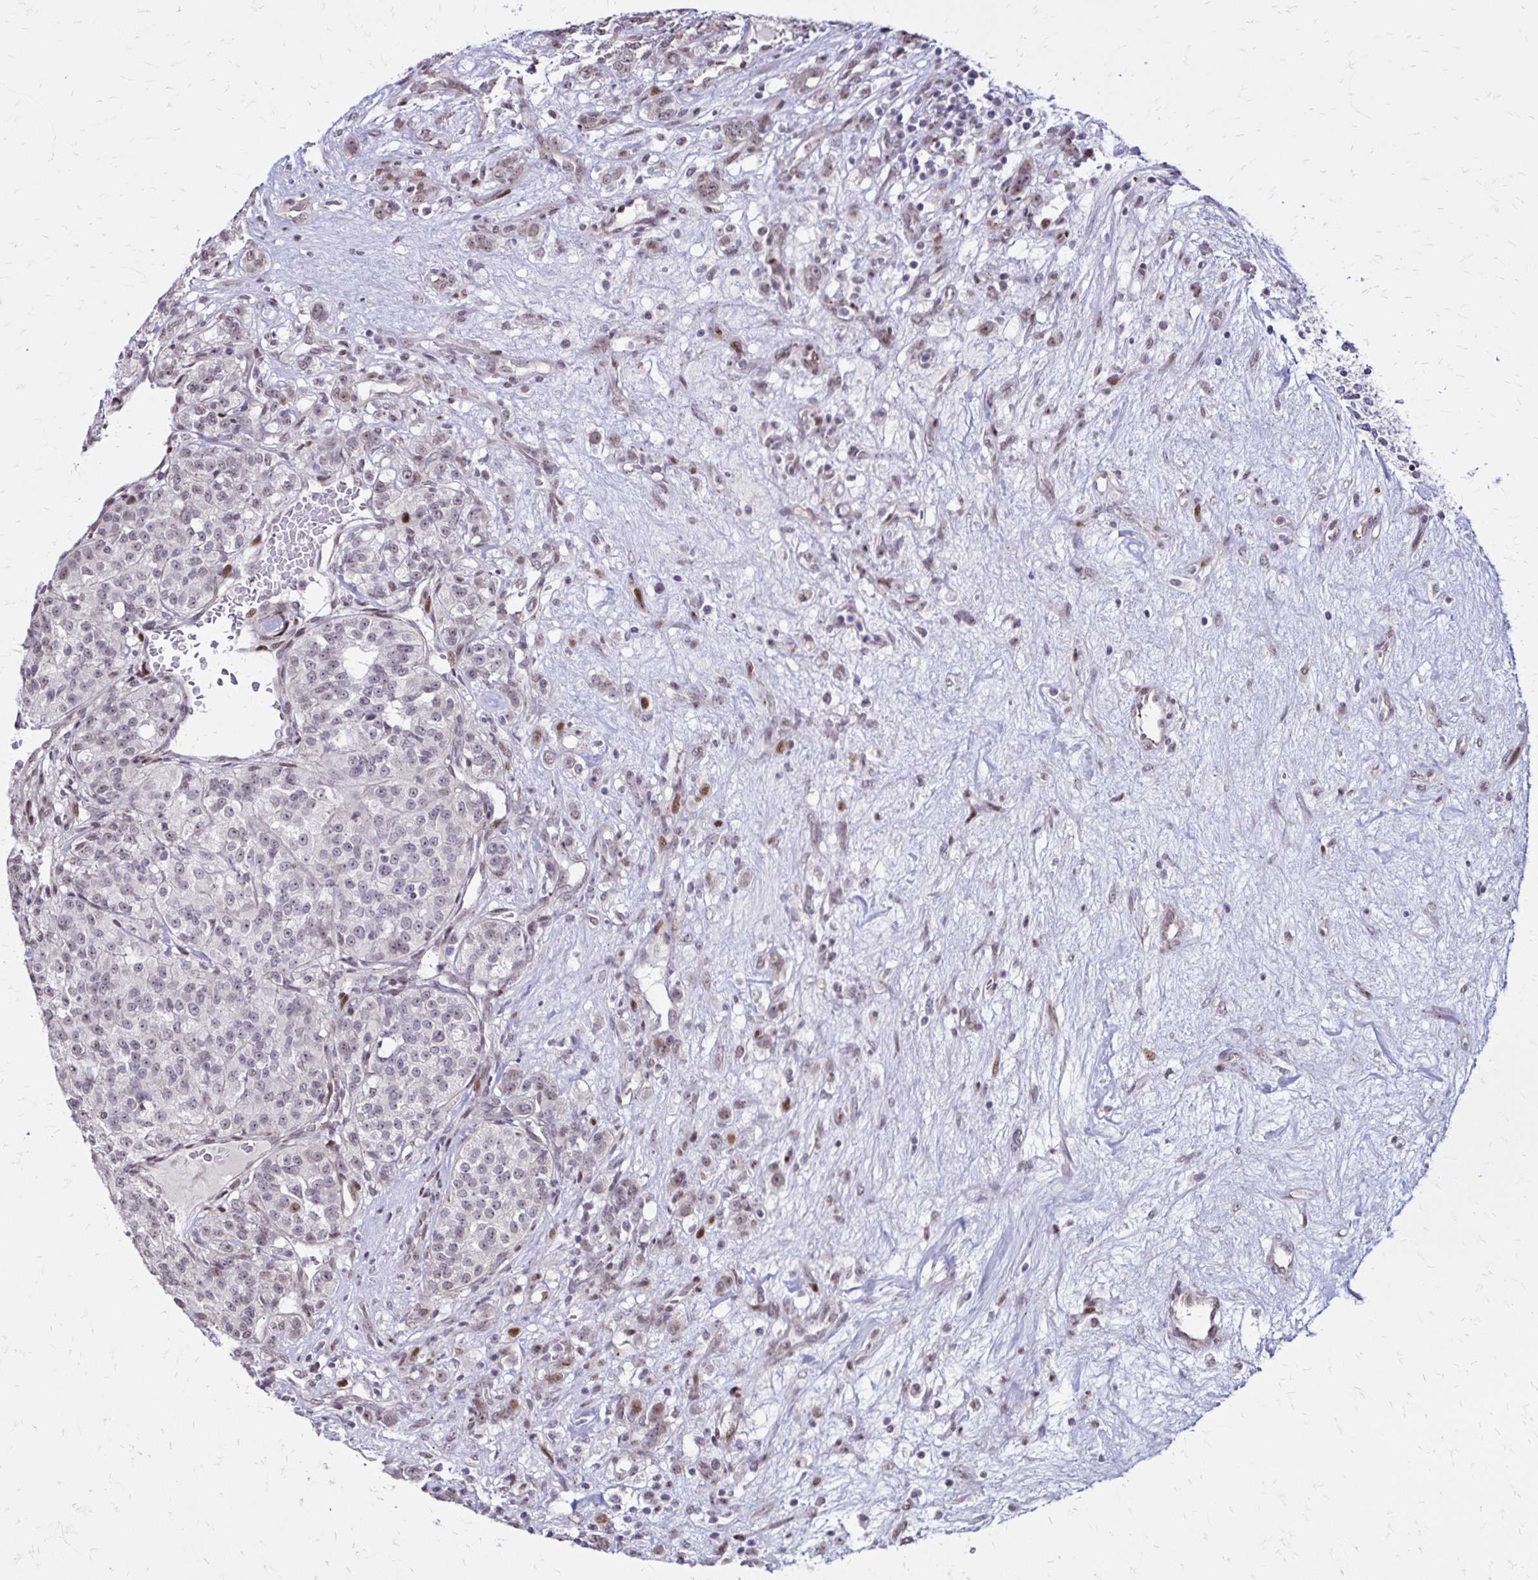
{"staining": {"intensity": "weak", "quantity": "<25%", "location": "nuclear"}, "tissue": "renal cancer", "cell_type": "Tumor cells", "image_type": "cancer", "snomed": [{"axis": "morphology", "description": "Adenocarcinoma, NOS"}, {"axis": "topography", "description": "Kidney"}], "caption": "IHC histopathology image of human adenocarcinoma (renal) stained for a protein (brown), which exhibits no positivity in tumor cells.", "gene": "TOB1", "patient": {"sex": "female", "age": 63}}